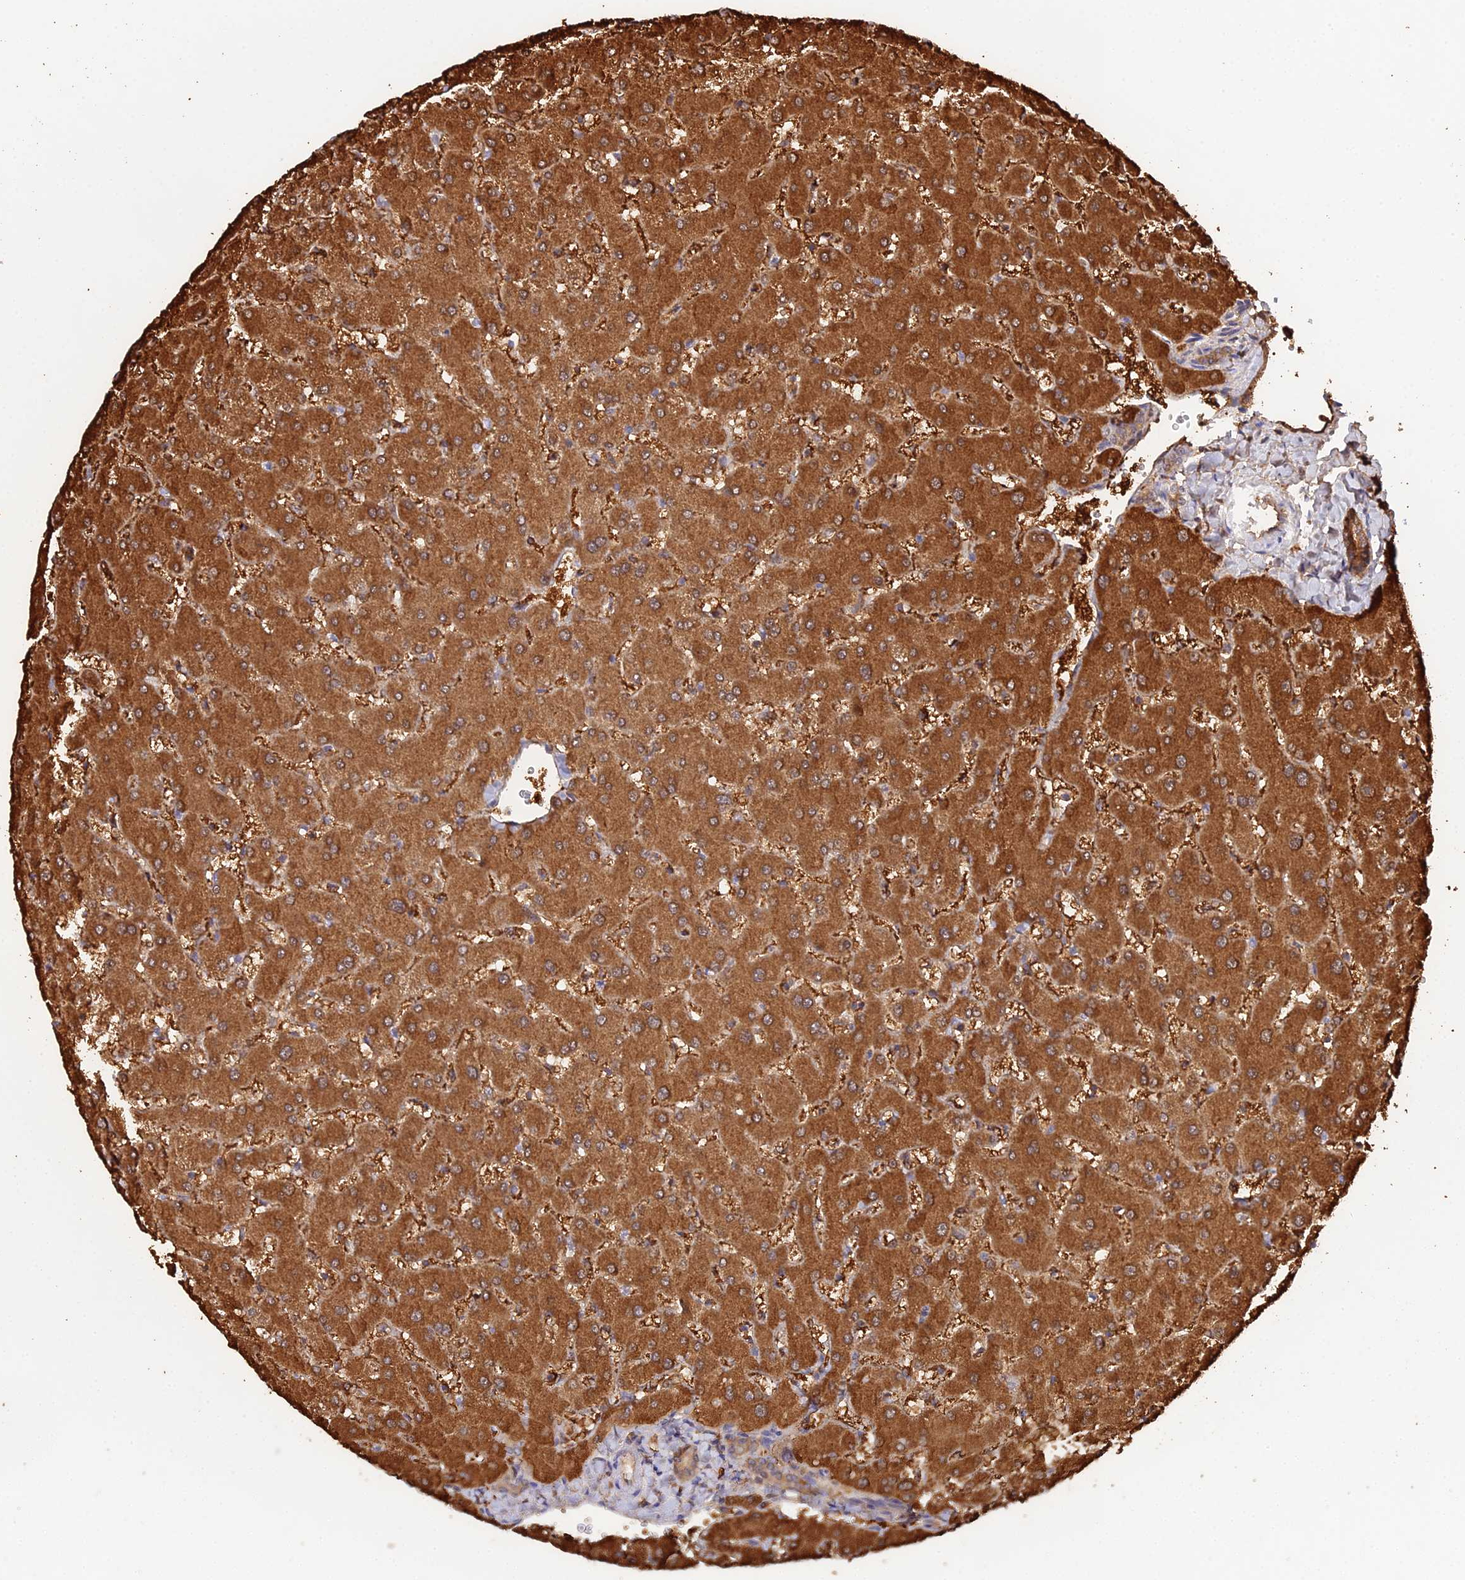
{"staining": {"intensity": "strong", "quantity": ">75%", "location": "cytoplasmic/membranous"}, "tissue": "liver", "cell_type": "Cholangiocytes", "image_type": "normal", "snomed": [{"axis": "morphology", "description": "Normal tissue, NOS"}, {"axis": "topography", "description": "Liver"}], "caption": "Protein expression analysis of normal liver reveals strong cytoplasmic/membranous positivity in about >75% of cholangiocytes.", "gene": "FBP1", "patient": {"sex": "female", "age": 63}}